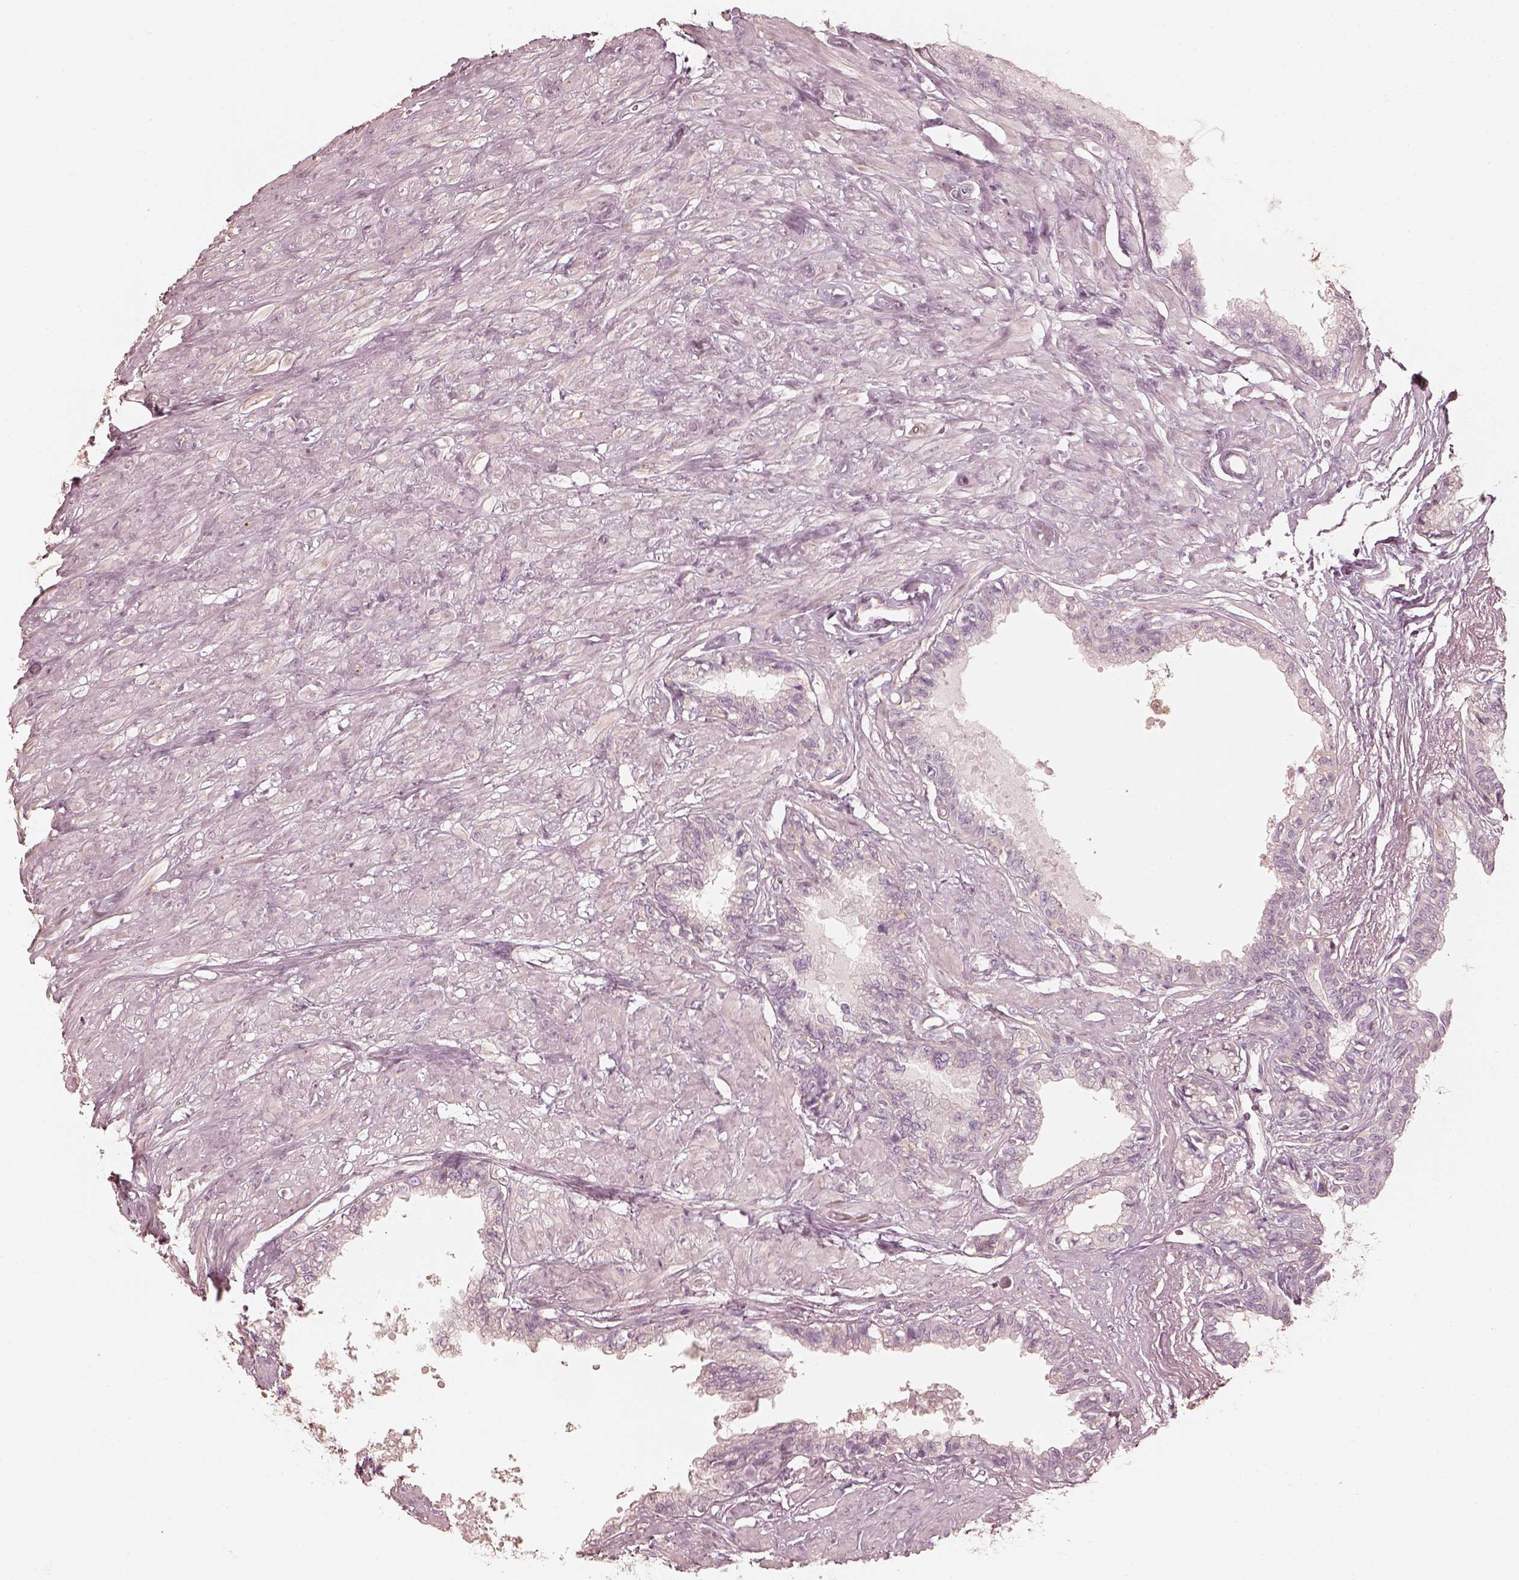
{"staining": {"intensity": "negative", "quantity": "none", "location": "none"}, "tissue": "seminal vesicle", "cell_type": "Glandular cells", "image_type": "normal", "snomed": [{"axis": "morphology", "description": "Normal tissue, NOS"}, {"axis": "morphology", "description": "Urothelial carcinoma, NOS"}, {"axis": "topography", "description": "Urinary bladder"}, {"axis": "topography", "description": "Seminal veicle"}], "caption": "A histopathology image of human seminal vesicle is negative for staining in glandular cells. Nuclei are stained in blue.", "gene": "FMNL2", "patient": {"sex": "male", "age": 76}}